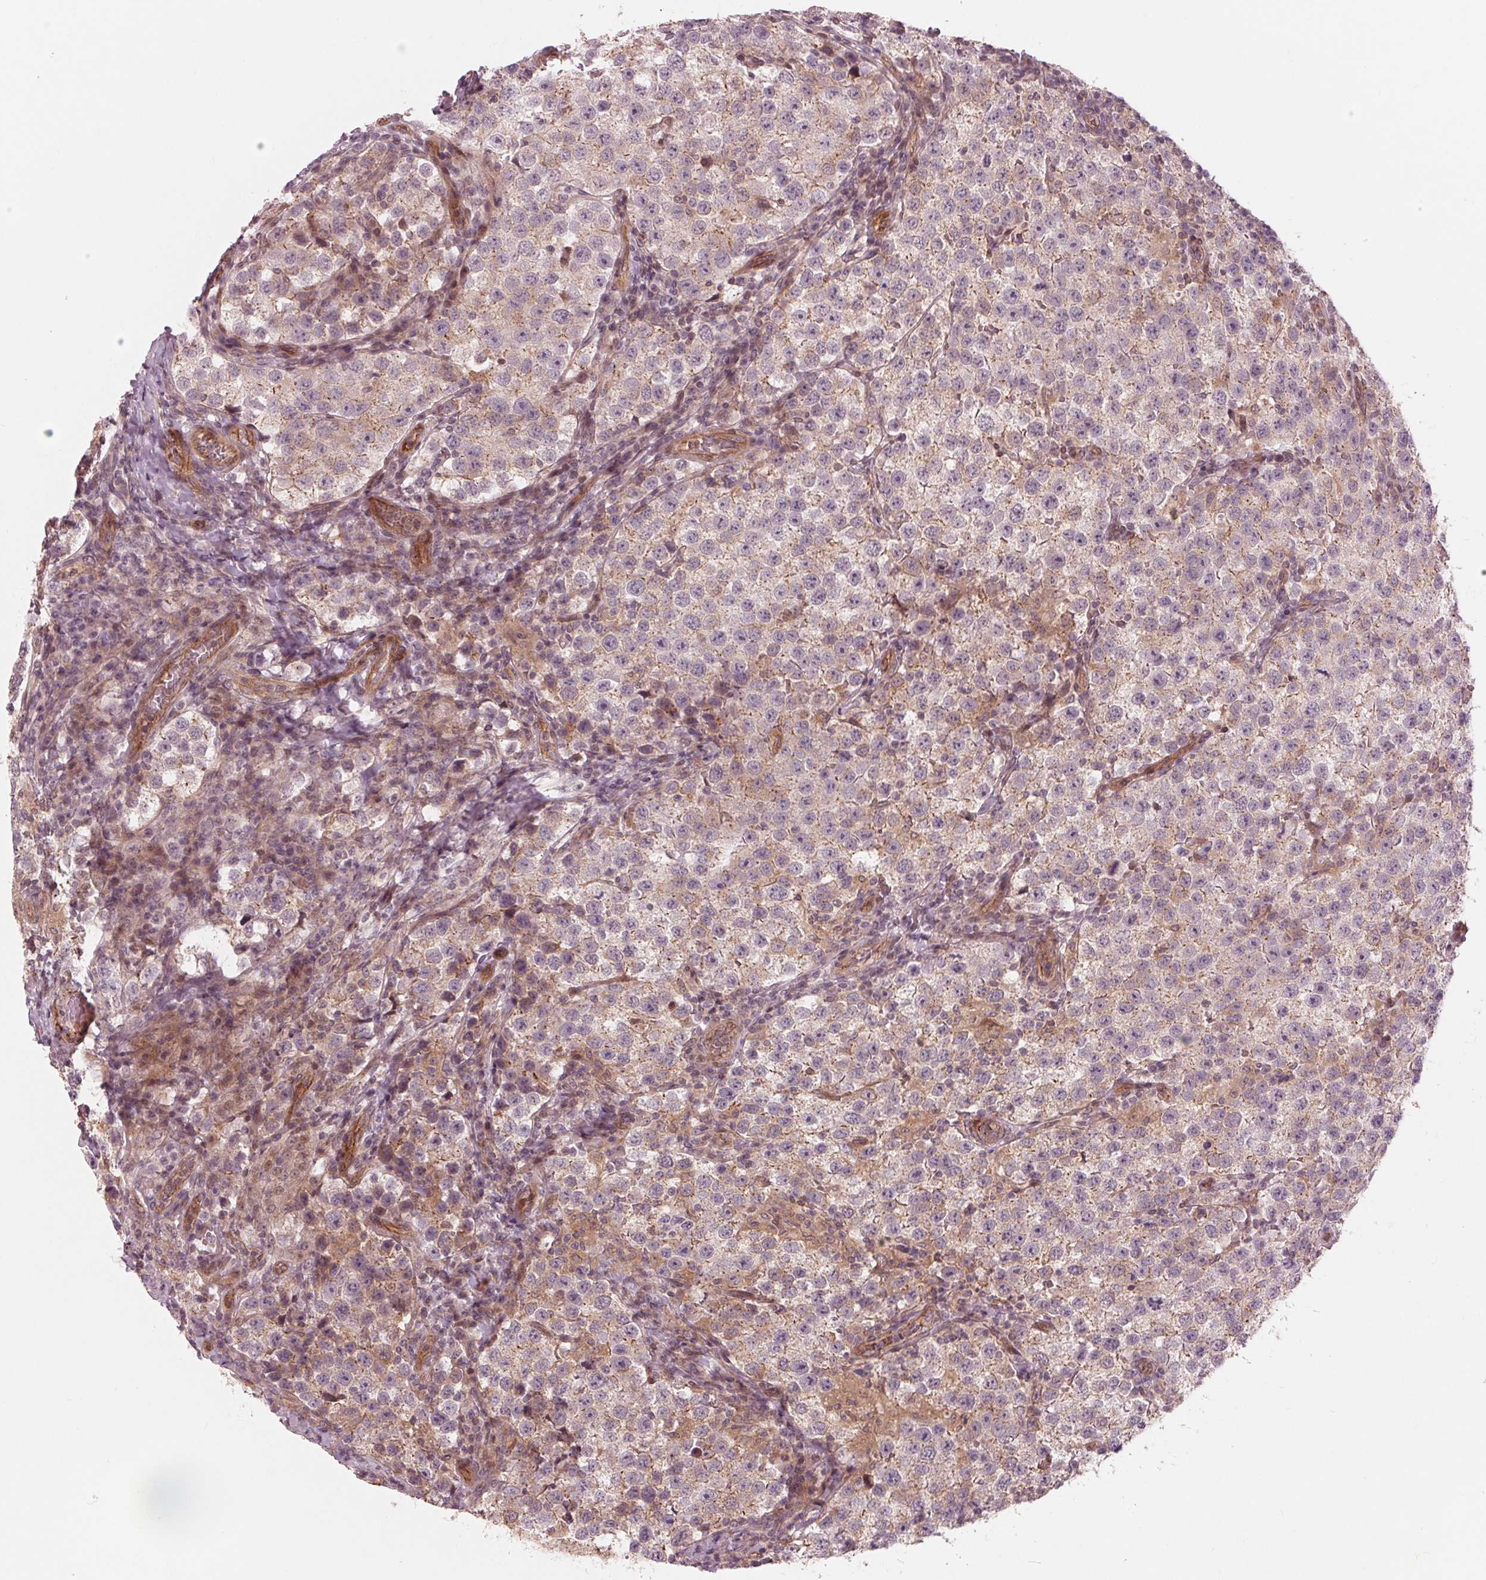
{"staining": {"intensity": "negative", "quantity": "none", "location": "none"}, "tissue": "testis cancer", "cell_type": "Tumor cells", "image_type": "cancer", "snomed": [{"axis": "morphology", "description": "Seminoma, NOS"}, {"axis": "topography", "description": "Testis"}], "caption": "A histopathology image of testis seminoma stained for a protein exhibits no brown staining in tumor cells.", "gene": "TXNIP", "patient": {"sex": "male", "age": 37}}